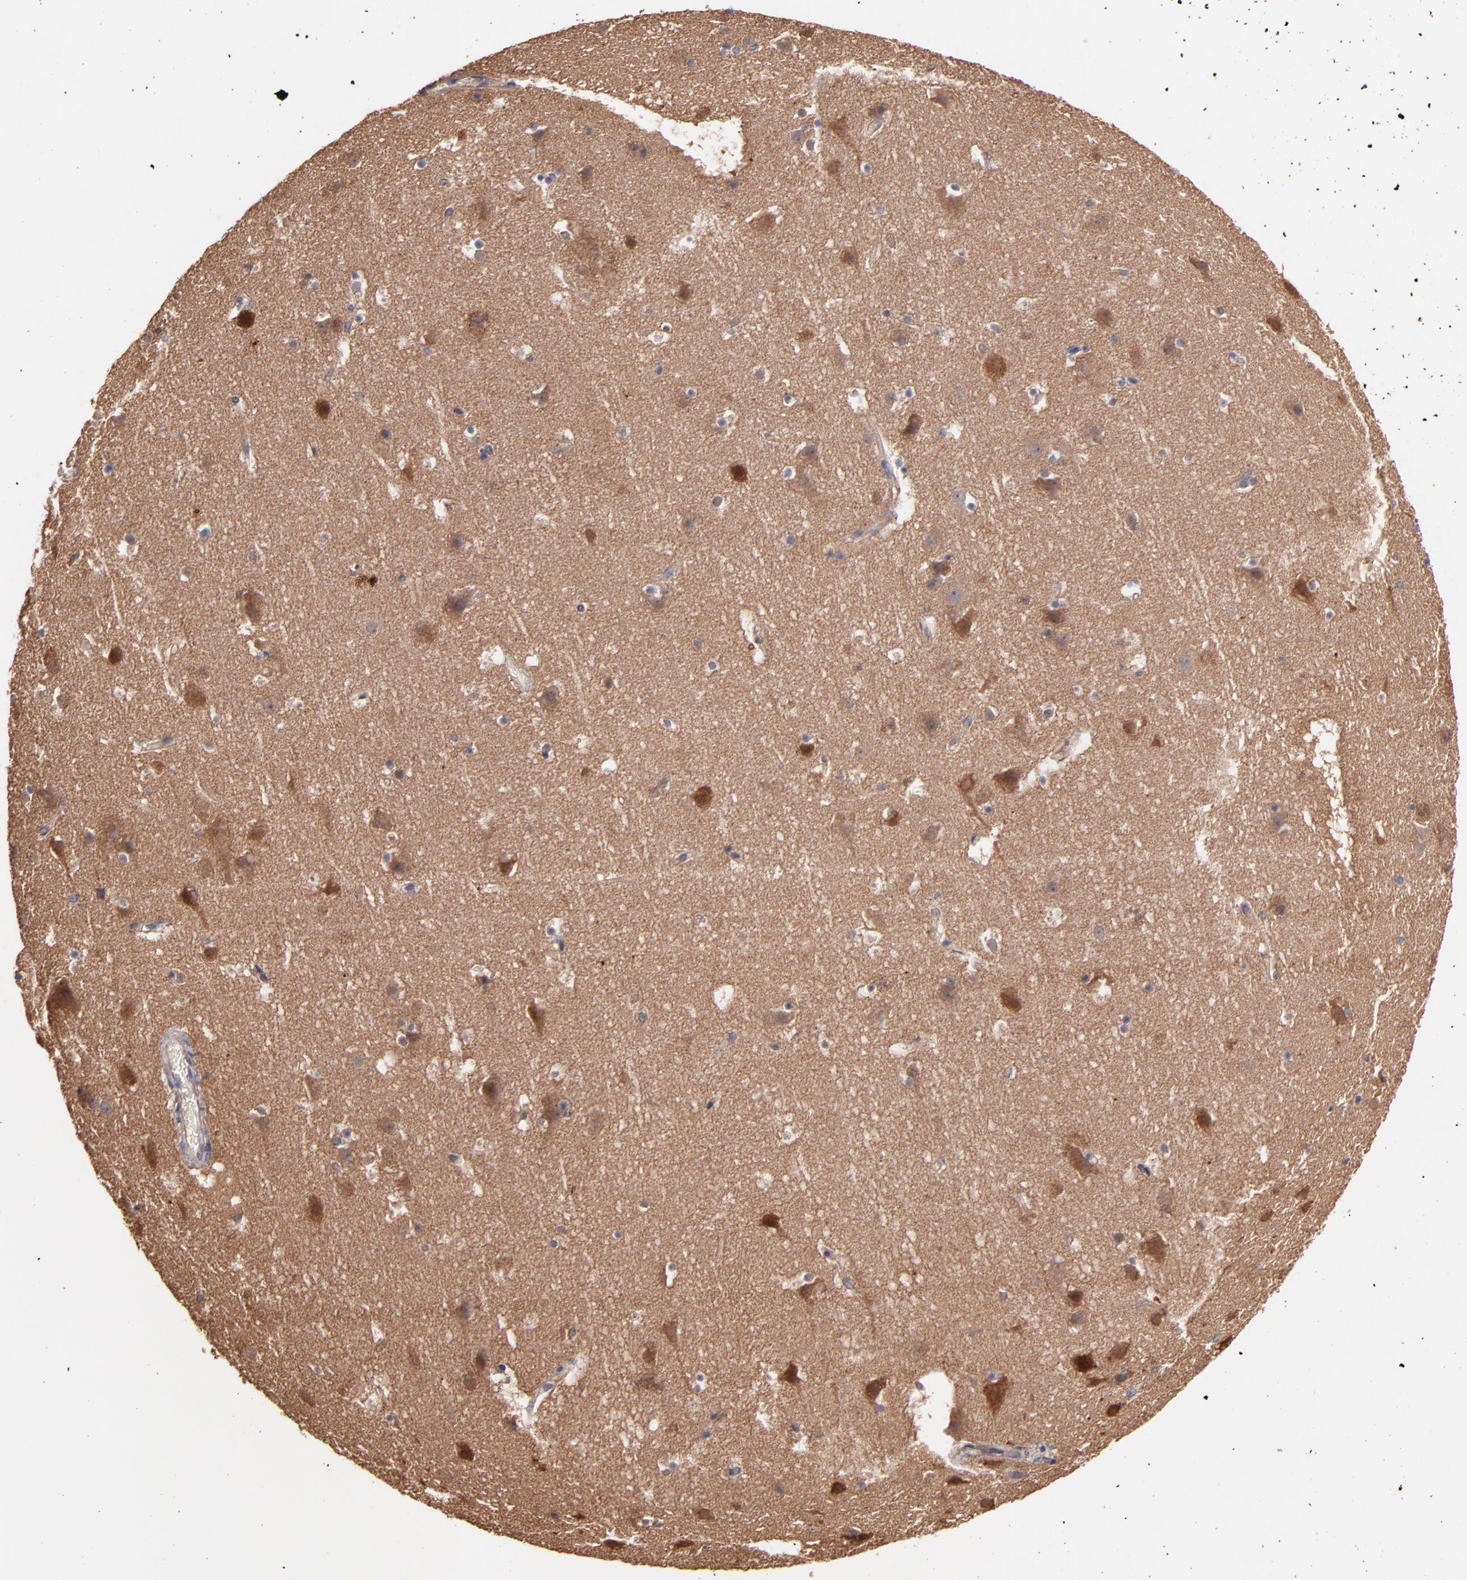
{"staining": {"intensity": "moderate", "quantity": ">75%", "location": "cytoplasmic/membranous"}, "tissue": "cerebral cortex", "cell_type": "Endothelial cells", "image_type": "normal", "snomed": [{"axis": "morphology", "description": "Normal tissue, NOS"}, {"axis": "topography", "description": "Cerebral cortex"}], "caption": "This is a histology image of immunohistochemistry staining of normal cerebral cortex, which shows moderate expression in the cytoplasmic/membranous of endothelial cells.", "gene": "STAP2", "patient": {"sex": "male", "age": 45}}